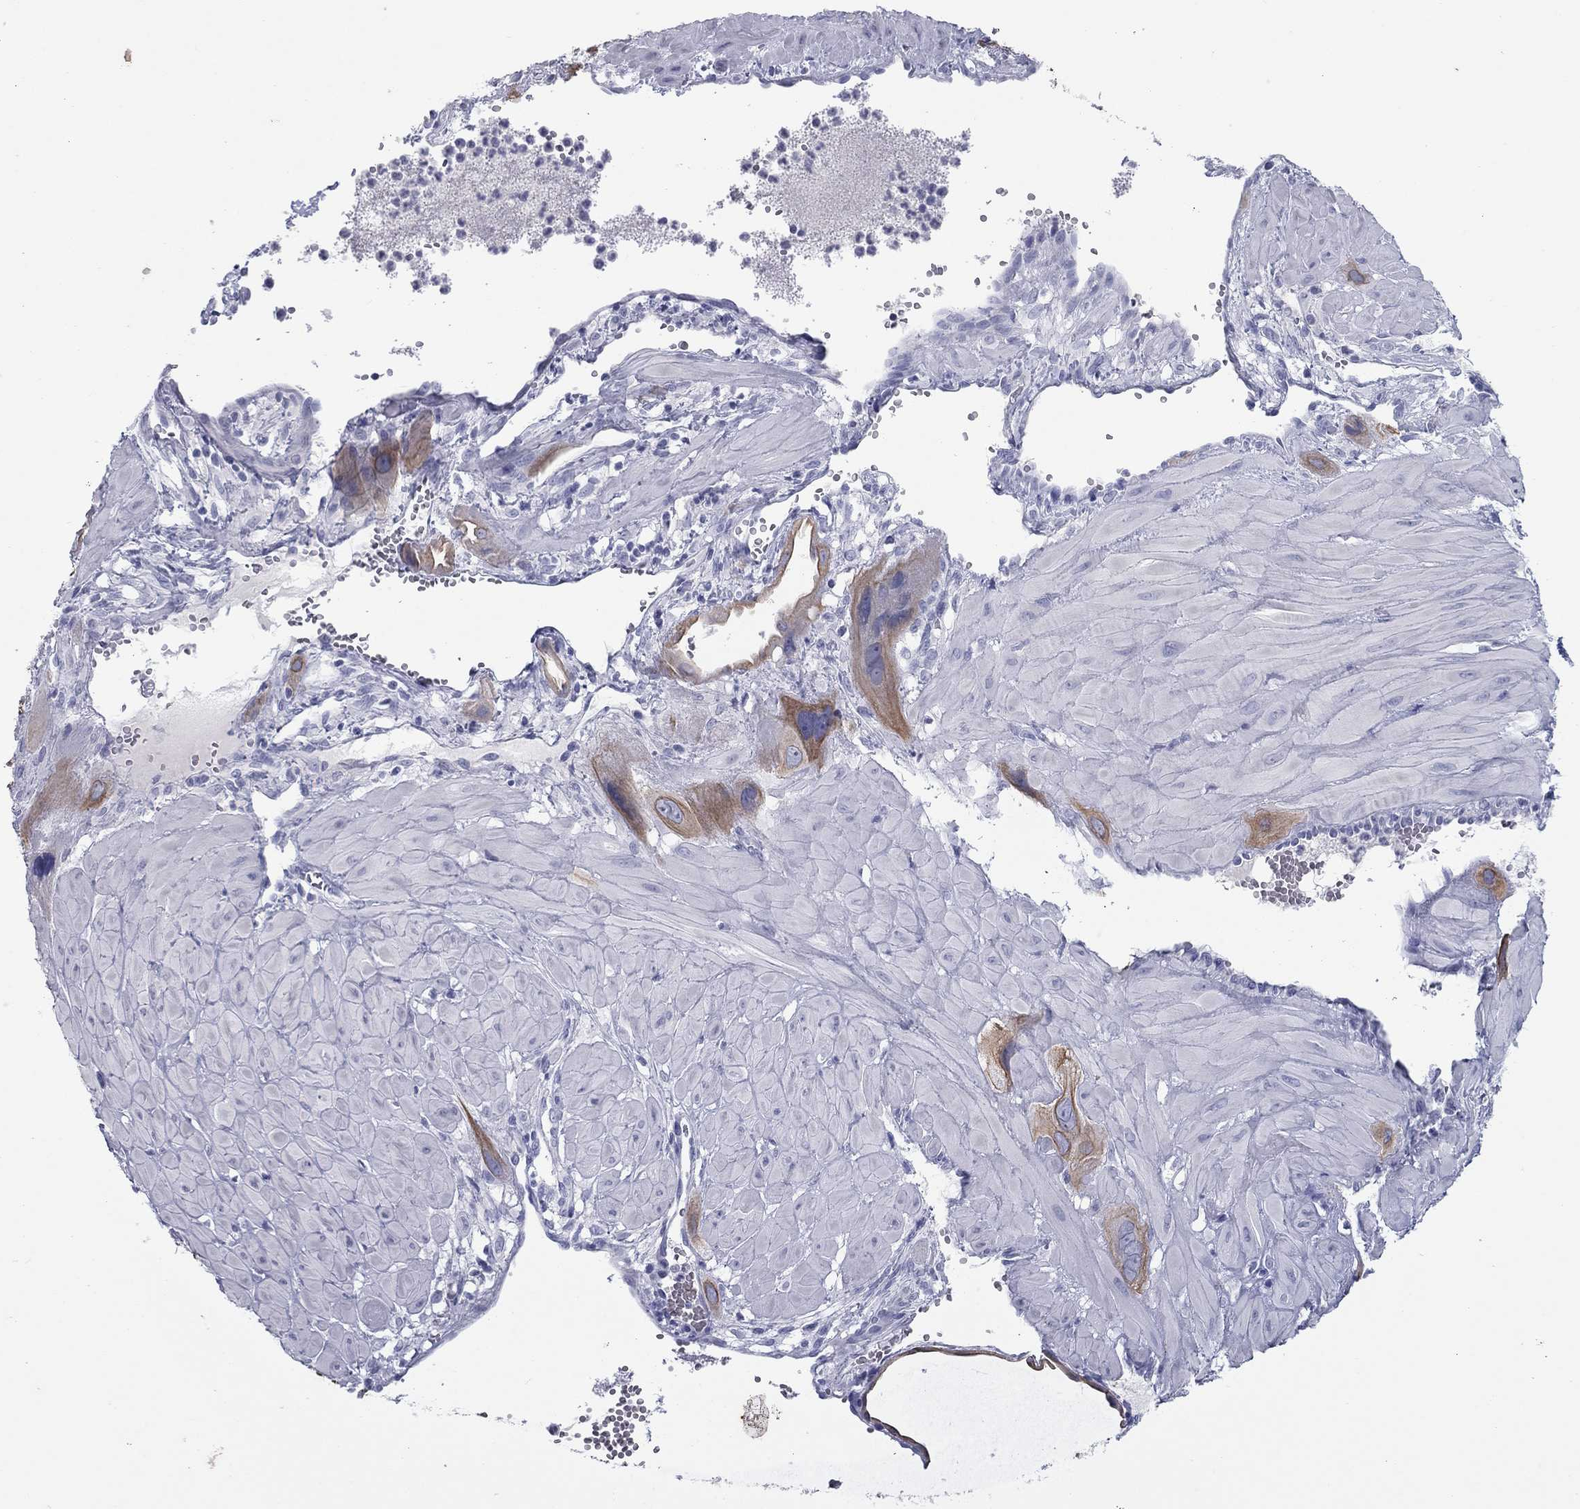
{"staining": {"intensity": "moderate", "quantity": ">75%", "location": "cytoplasmic/membranous"}, "tissue": "cervical cancer", "cell_type": "Tumor cells", "image_type": "cancer", "snomed": [{"axis": "morphology", "description": "Squamous cell carcinoma, NOS"}, {"axis": "topography", "description": "Cervix"}], "caption": "Cervical cancer (squamous cell carcinoma) stained with a brown dye displays moderate cytoplasmic/membranous positive staining in approximately >75% of tumor cells.", "gene": "KRT75", "patient": {"sex": "female", "age": 34}}